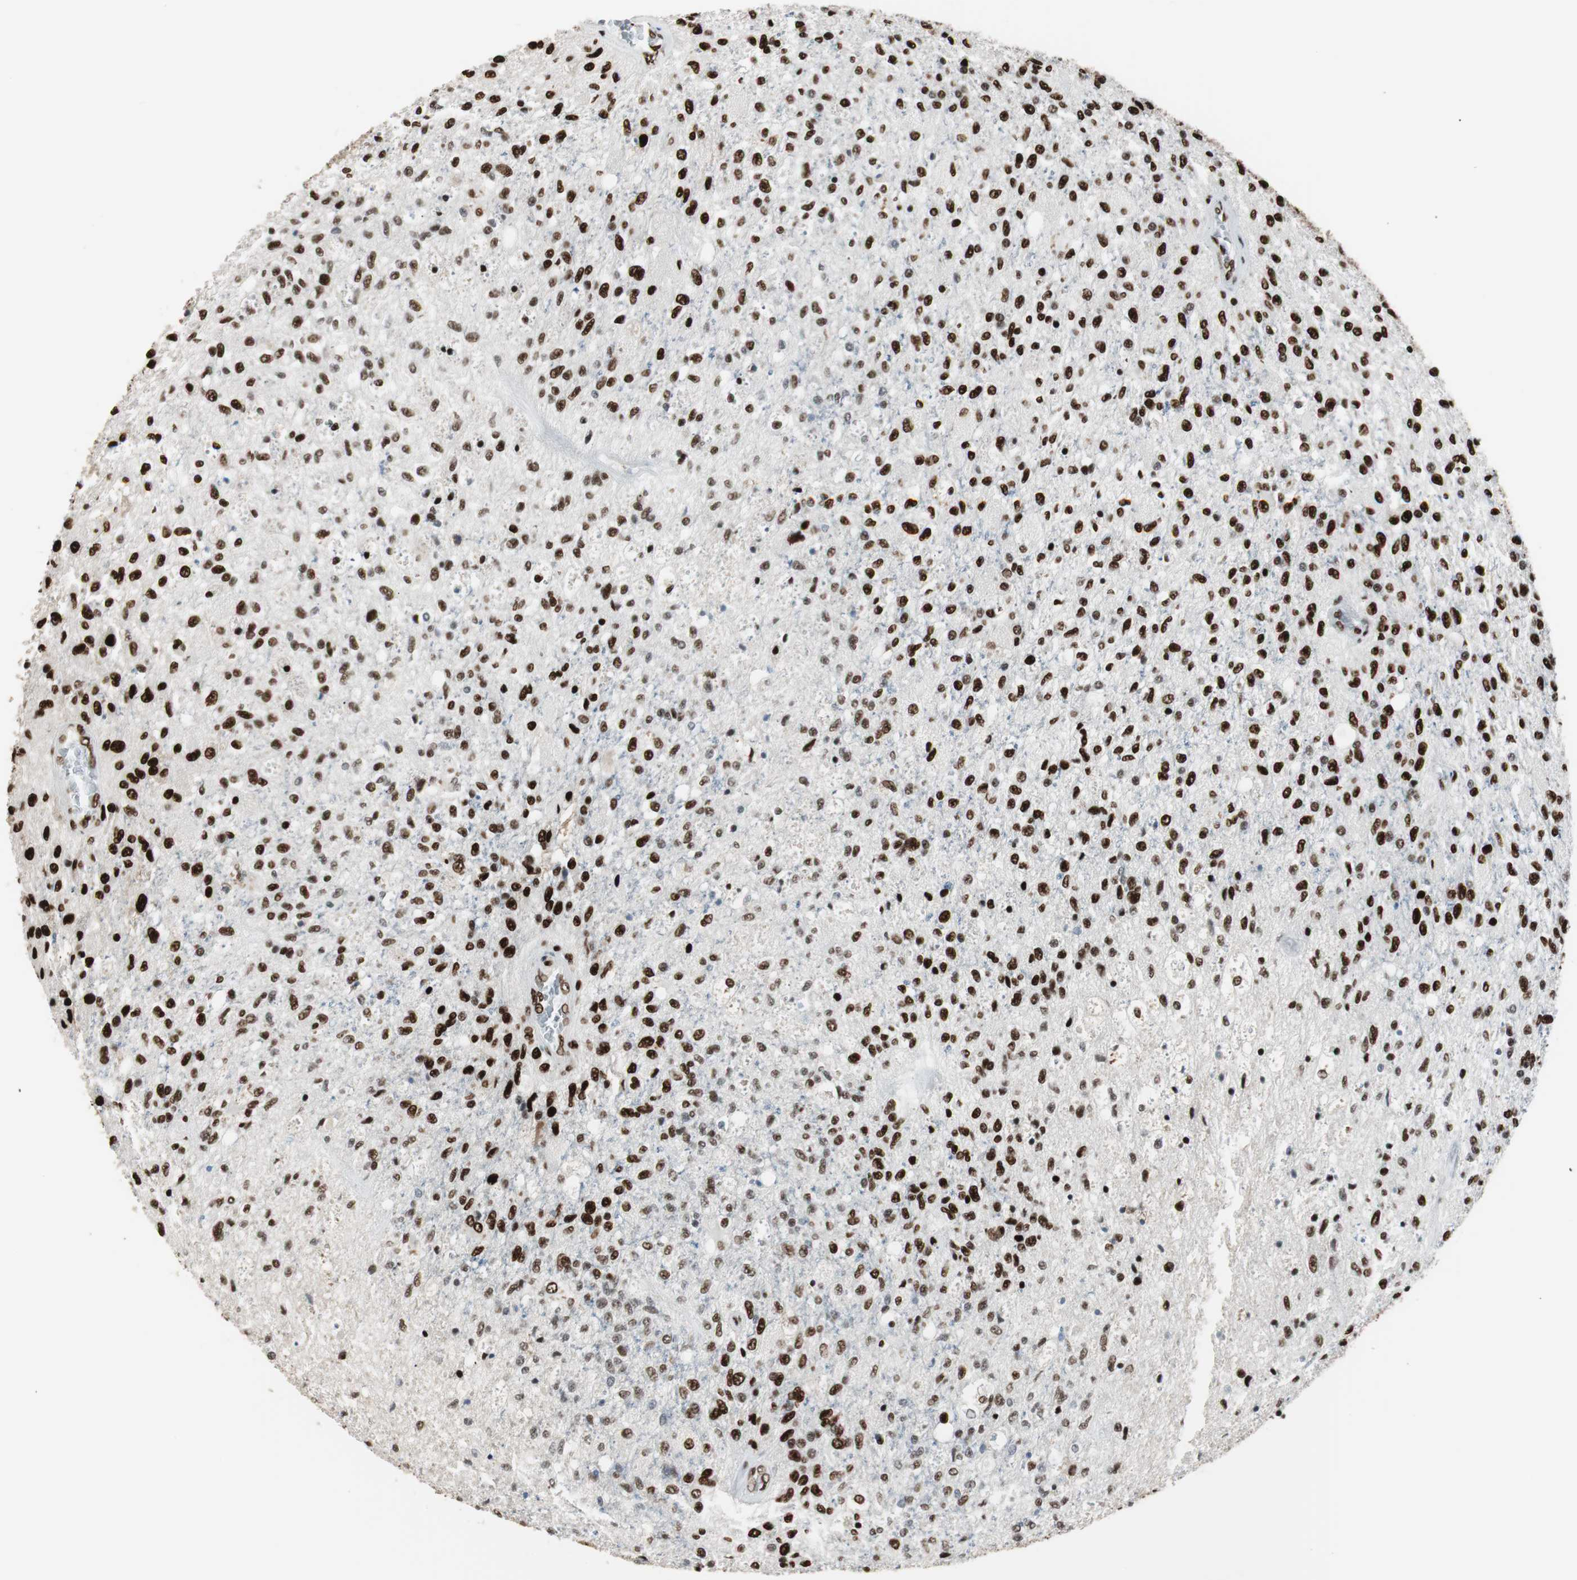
{"staining": {"intensity": "strong", "quantity": ">75%", "location": "nuclear"}, "tissue": "glioma", "cell_type": "Tumor cells", "image_type": "cancer", "snomed": [{"axis": "morphology", "description": "Normal tissue, NOS"}, {"axis": "morphology", "description": "Glioma, malignant, High grade"}, {"axis": "topography", "description": "Cerebral cortex"}], "caption": "Immunohistochemistry of high-grade glioma (malignant) reveals high levels of strong nuclear staining in about >75% of tumor cells.", "gene": "PSME3", "patient": {"sex": "male", "age": 77}}